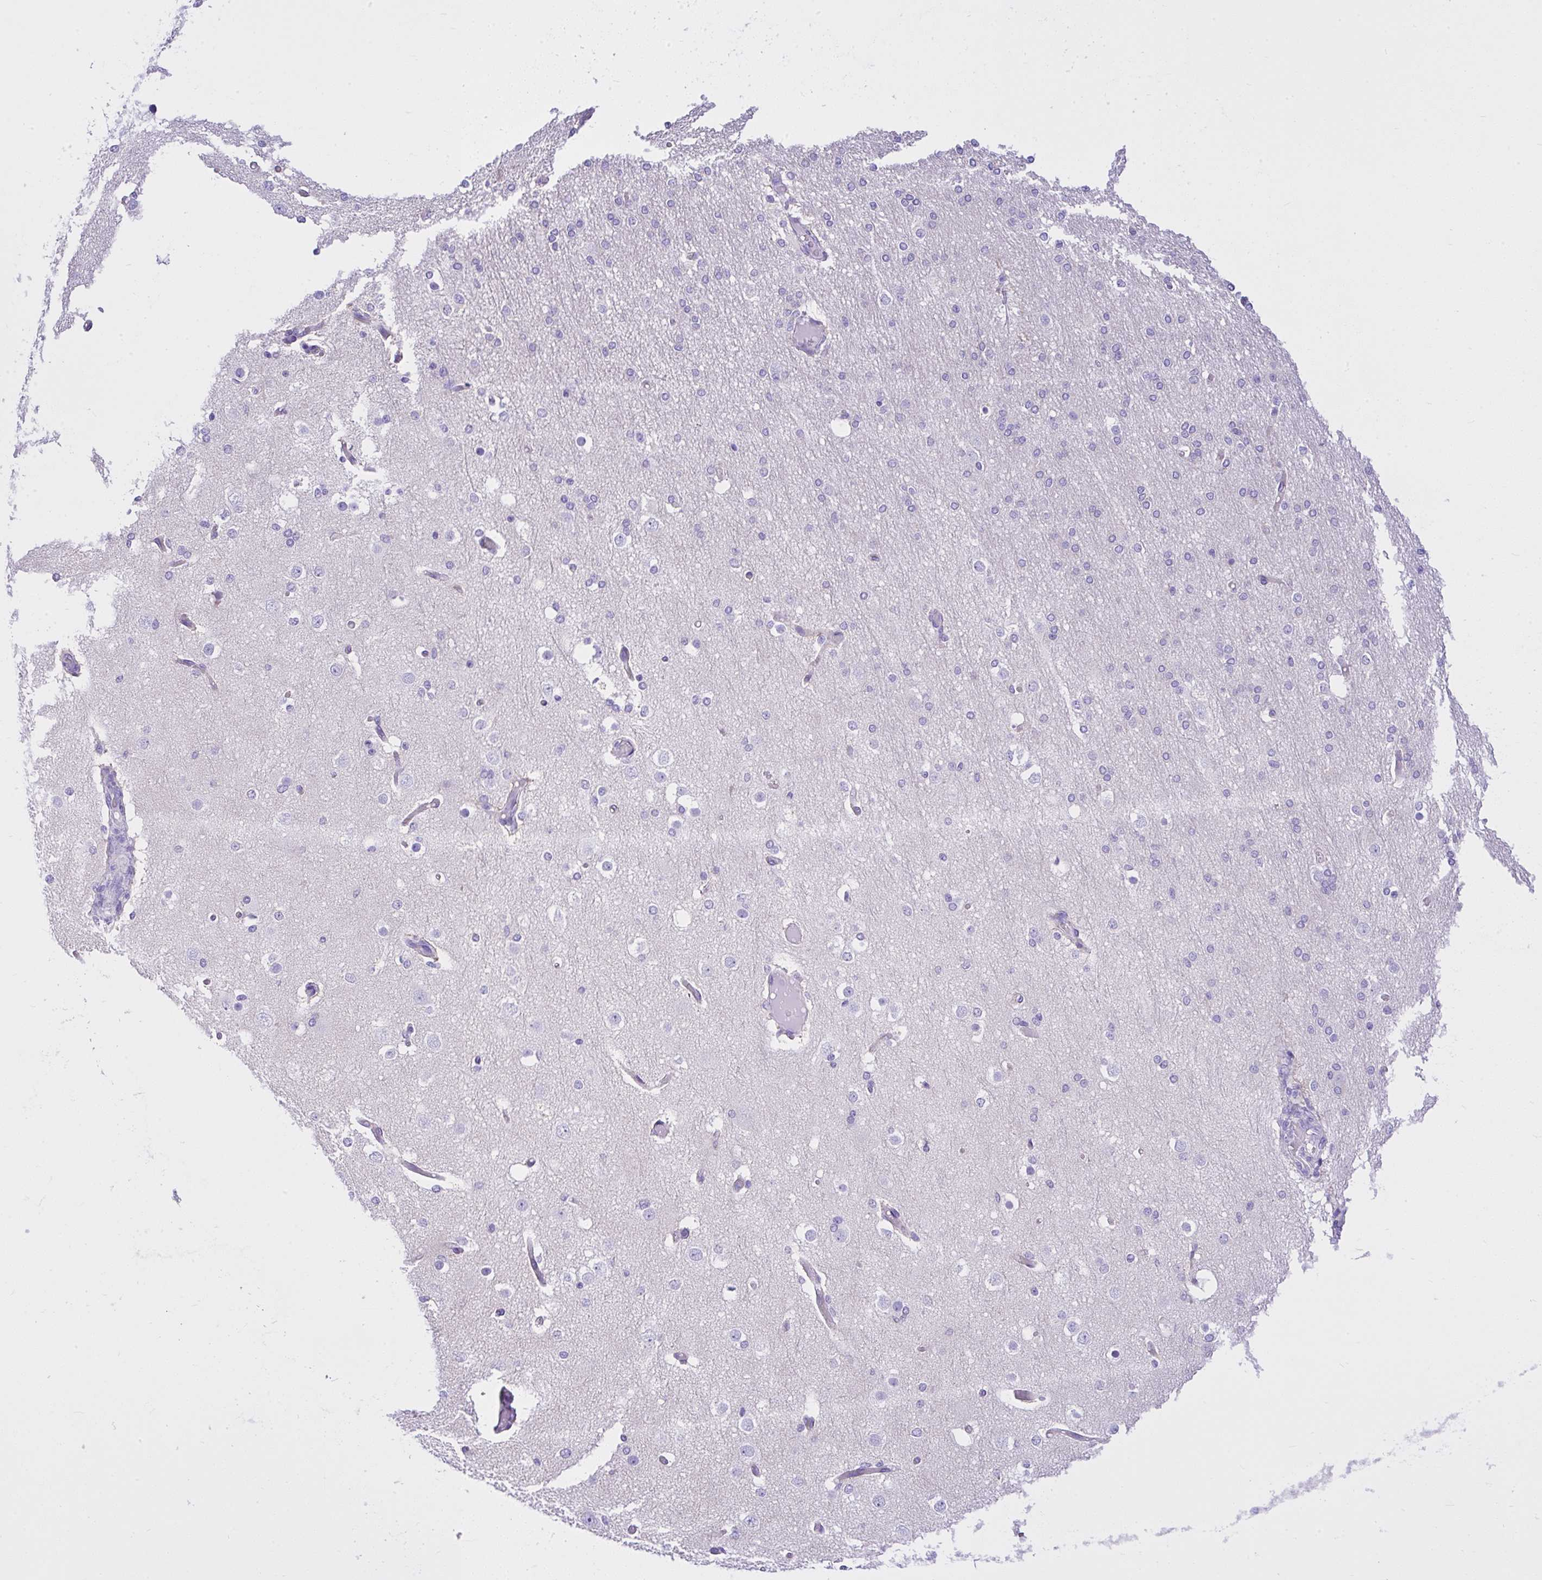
{"staining": {"intensity": "negative", "quantity": "none", "location": "none"}, "tissue": "cerebral cortex", "cell_type": "Endothelial cells", "image_type": "normal", "snomed": [{"axis": "morphology", "description": "Normal tissue, NOS"}, {"axis": "morphology", "description": "Inflammation, NOS"}, {"axis": "topography", "description": "Cerebral cortex"}], "caption": "This is an IHC histopathology image of benign cerebral cortex. There is no expression in endothelial cells.", "gene": "SLC13A1", "patient": {"sex": "male", "age": 6}}